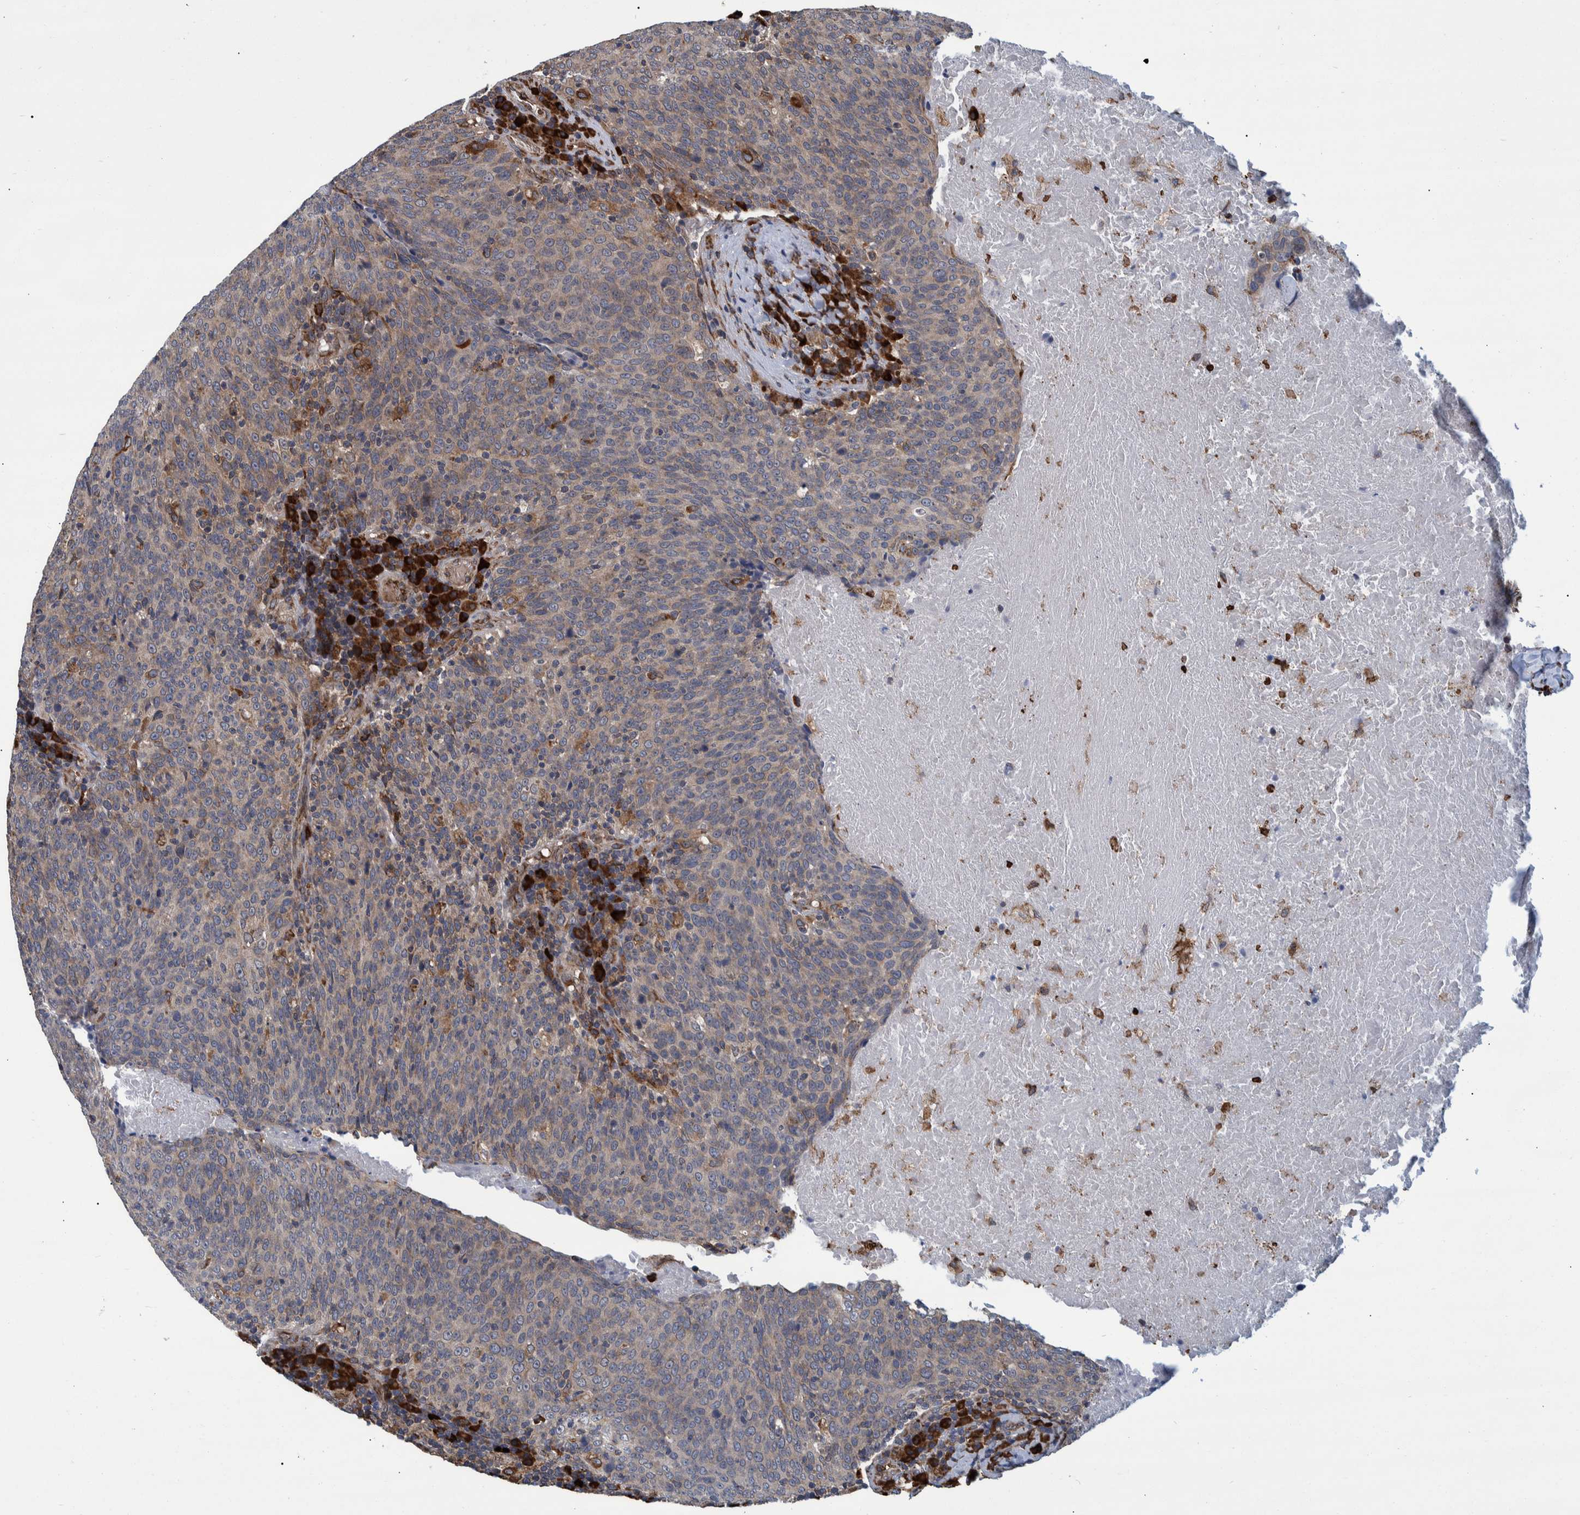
{"staining": {"intensity": "moderate", "quantity": "25%-75%", "location": "cytoplasmic/membranous"}, "tissue": "head and neck cancer", "cell_type": "Tumor cells", "image_type": "cancer", "snomed": [{"axis": "morphology", "description": "Squamous cell carcinoma, NOS"}, {"axis": "morphology", "description": "Squamous cell carcinoma, metastatic, NOS"}, {"axis": "topography", "description": "Lymph node"}, {"axis": "topography", "description": "Head-Neck"}], "caption": "Protein analysis of squamous cell carcinoma (head and neck) tissue demonstrates moderate cytoplasmic/membranous staining in approximately 25%-75% of tumor cells. Using DAB (brown) and hematoxylin (blue) stains, captured at high magnification using brightfield microscopy.", "gene": "SPAG5", "patient": {"sex": "male", "age": 62}}